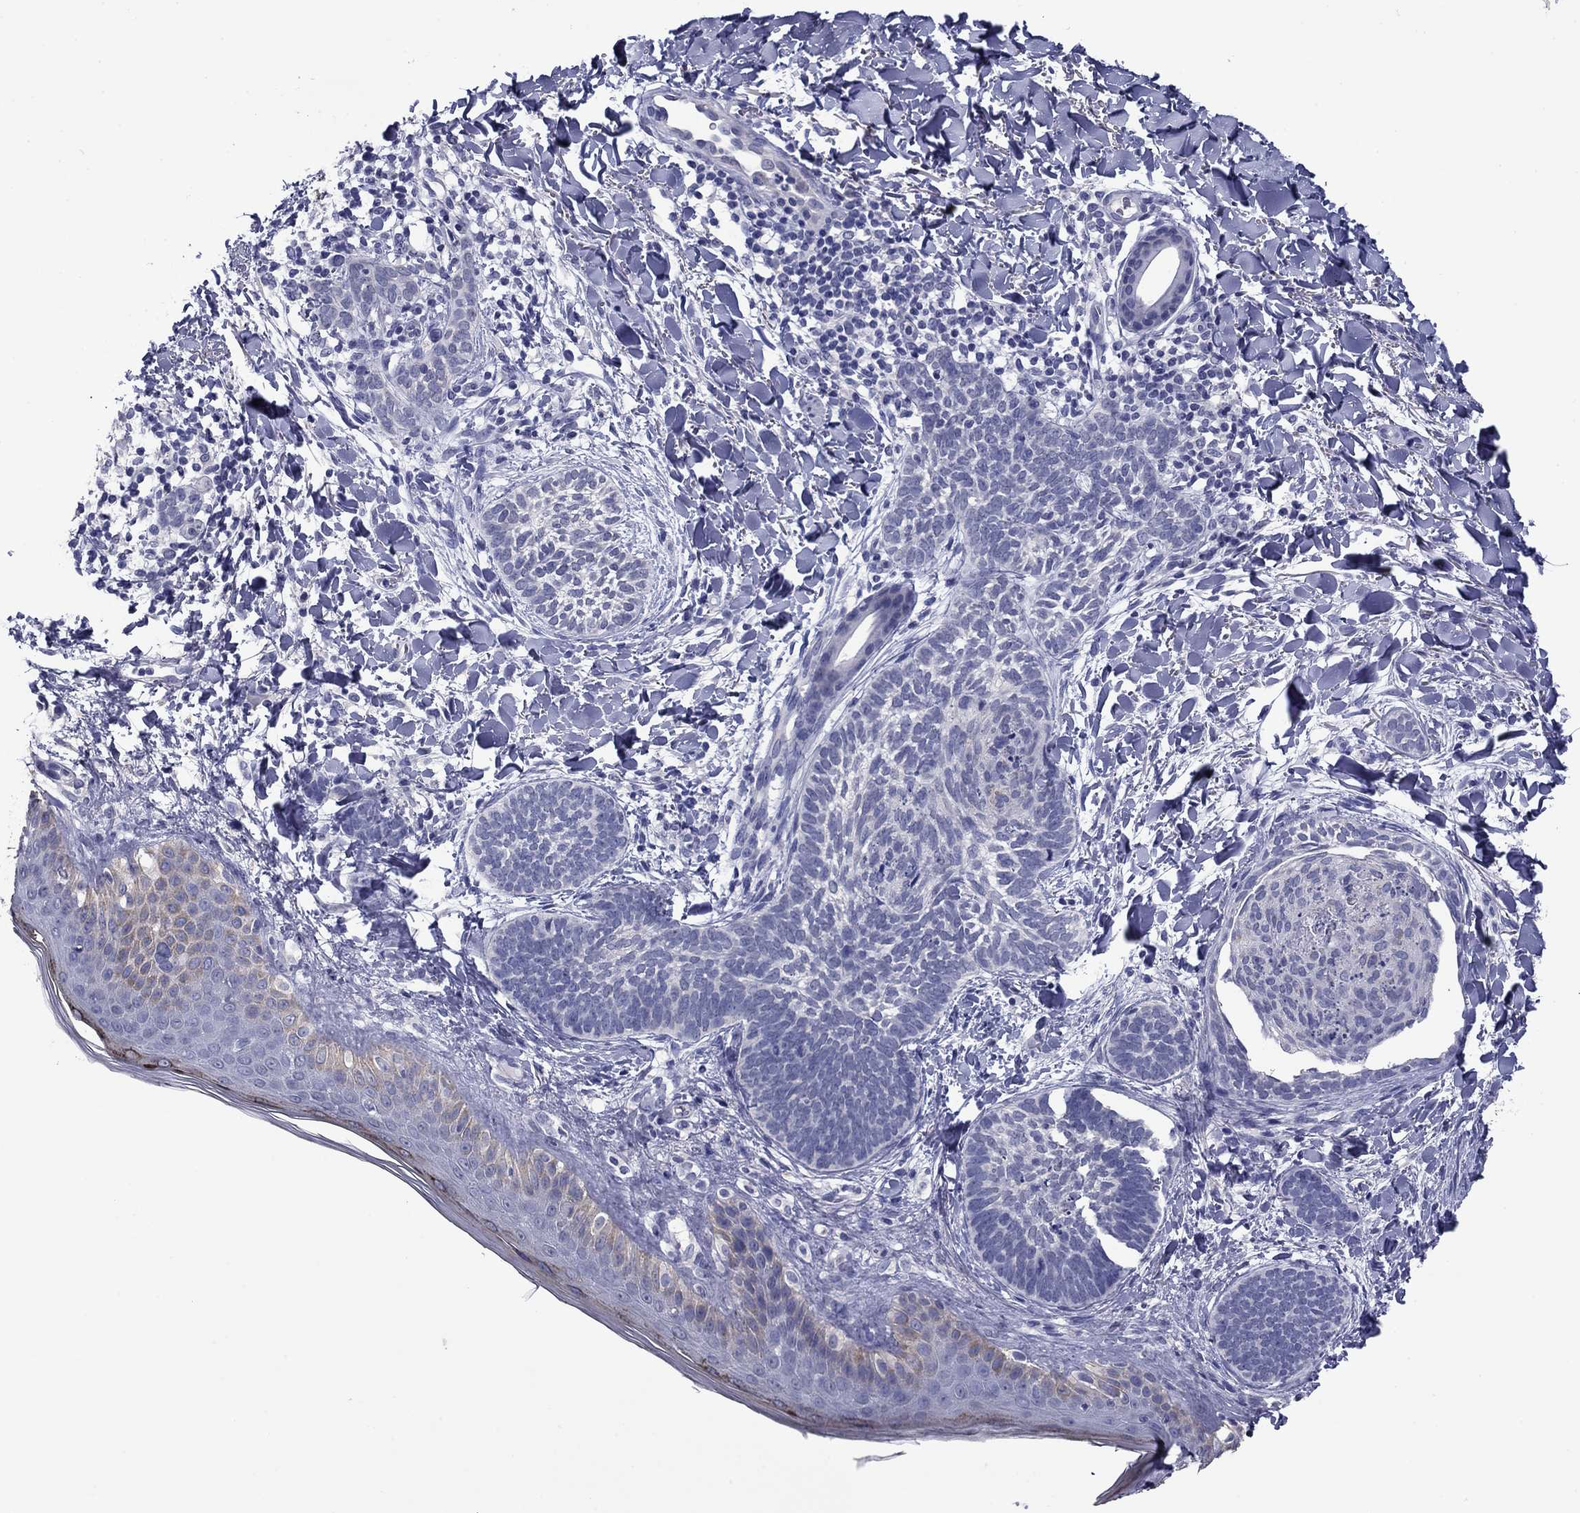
{"staining": {"intensity": "negative", "quantity": "none", "location": "none"}, "tissue": "skin cancer", "cell_type": "Tumor cells", "image_type": "cancer", "snomed": [{"axis": "morphology", "description": "Normal tissue, NOS"}, {"axis": "morphology", "description": "Basal cell carcinoma"}, {"axis": "topography", "description": "Skin"}], "caption": "DAB immunohistochemical staining of human skin cancer (basal cell carcinoma) exhibits no significant expression in tumor cells.", "gene": "HAO1", "patient": {"sex": "male", "age": 46}}